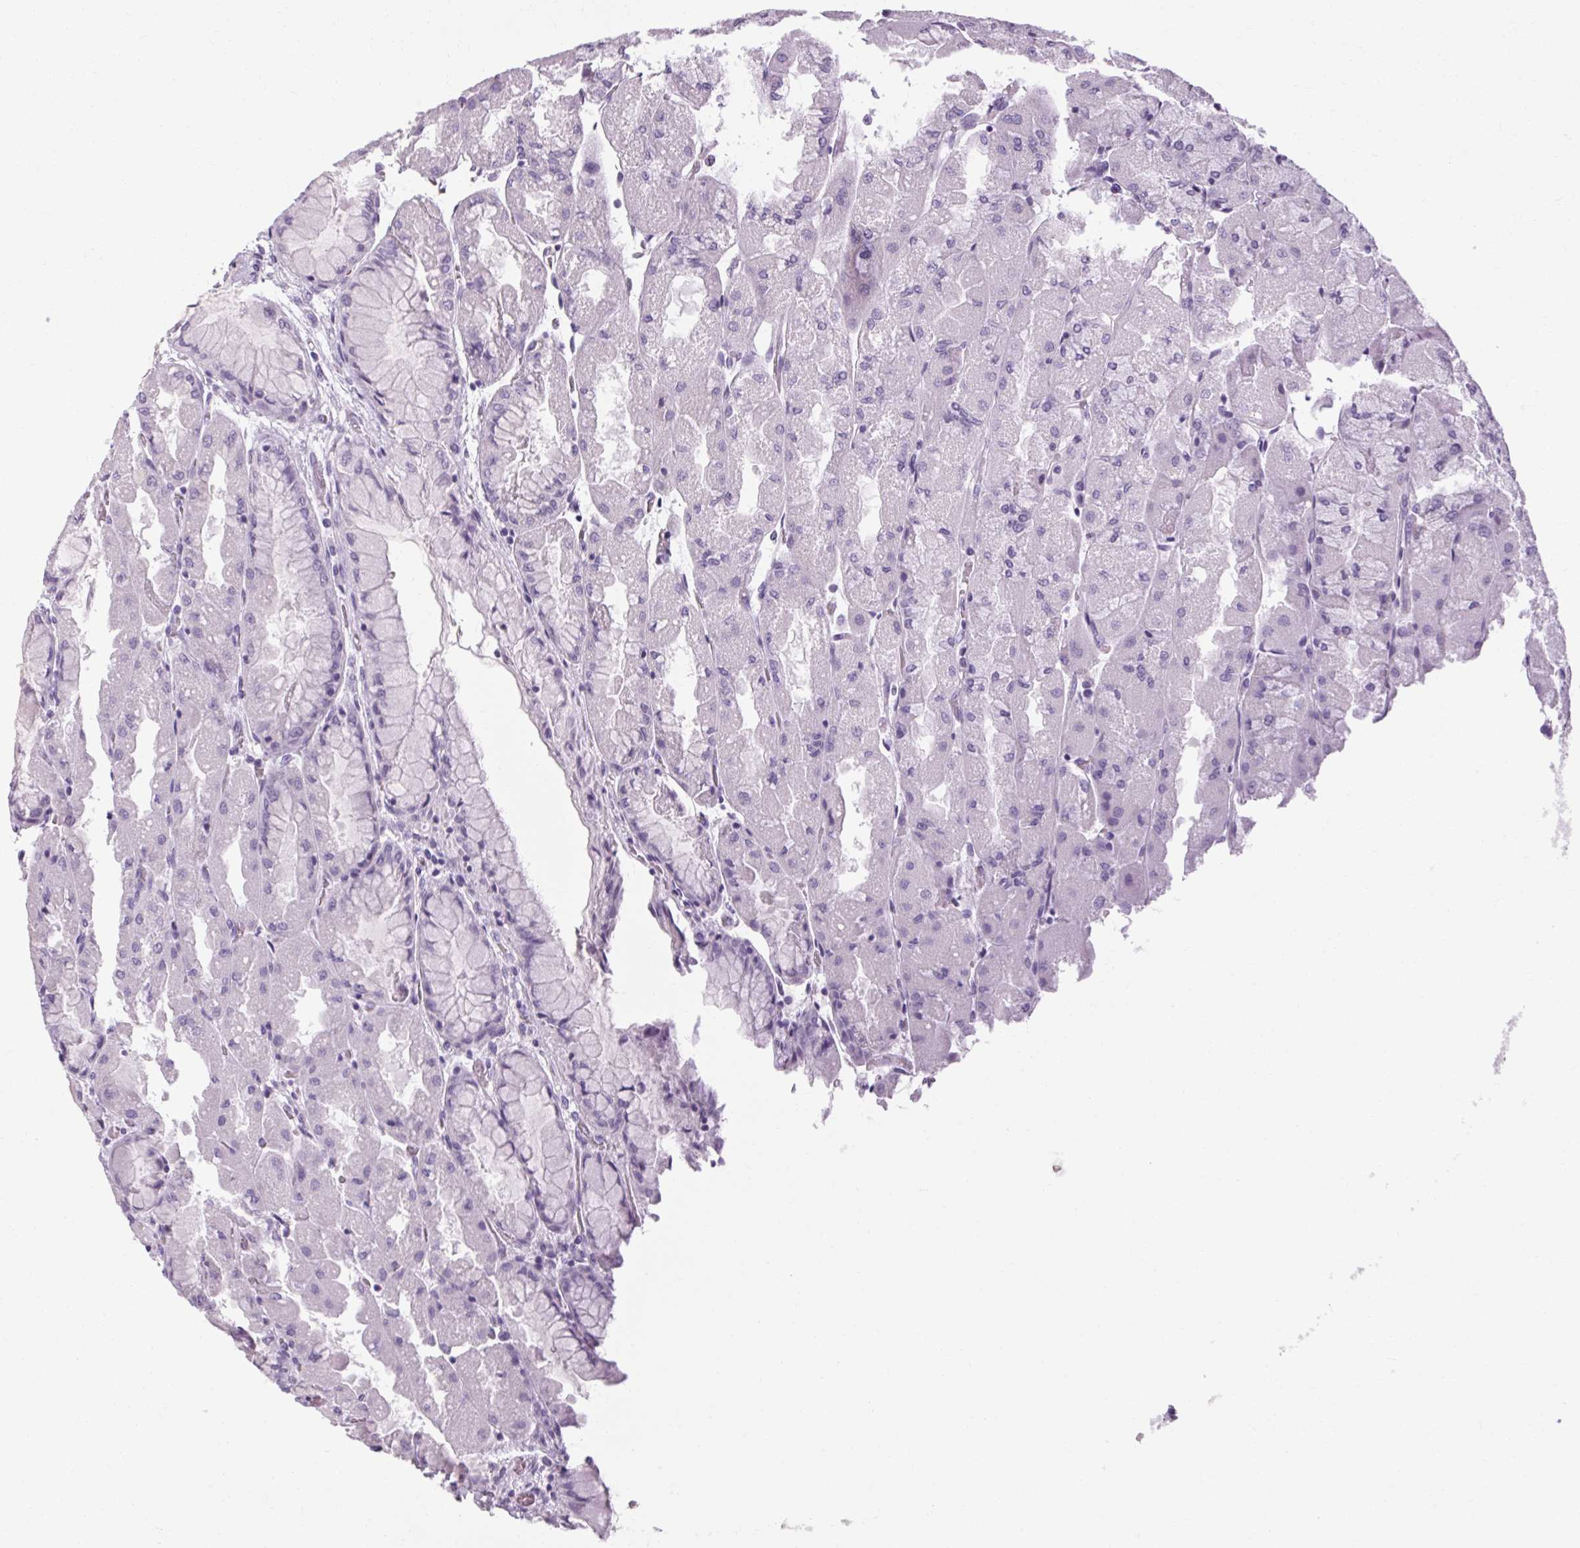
{"staining": {"intensity": "negative", "quantity": "none", "location": "none"}, "tissue": "stomach", "cell_type": "Glandular cells", "image_type": "normal", "snomed": [{"axis": "morphology", "description": "Normal tissue, NOS"}, {"axis": "topography", "description": "Stomach"}], "caption": "DAB (3,3'-diaminobenzidine) immunohistochemical staining of benign stomach exhibits no significant expression in glandular cells.", "gene": "POMC", "patient": {"sex": "female", "age": 61}}